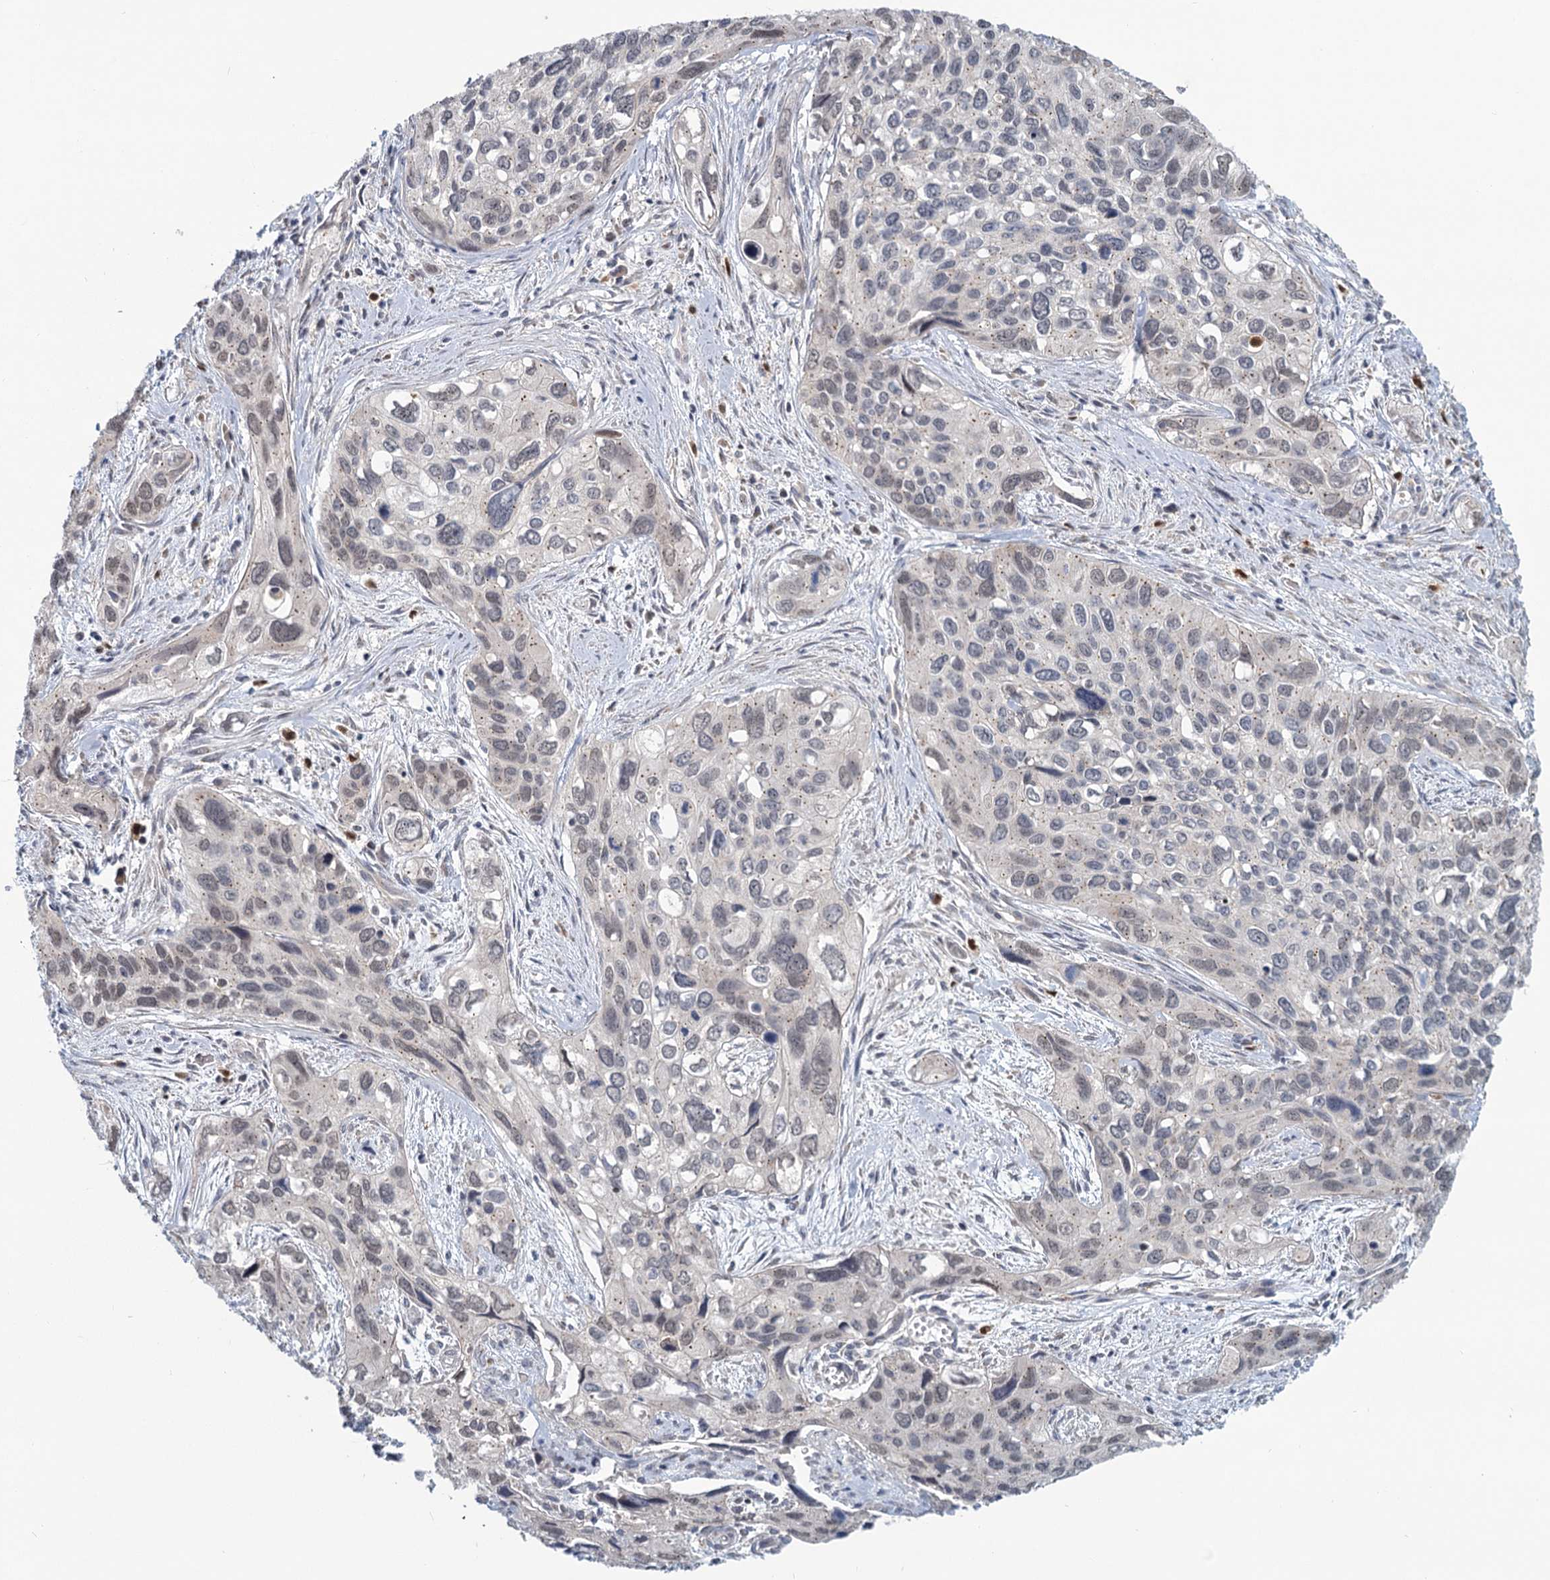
{"staining": {"intensity": "negative", "quantity": "none", "location": "none"}, "tissue": "cervical cancer", "cell_type": "Tumor cells", "image_type": "cancer", "snomed": [{"axis": "morphology", "description": "Squamous cell carcinoma, NOS"}, {"axis": "topography", "description": "Cervix"}], "caption": "Immunohistochemistry (IHC) of cervical cancer displays no positivity in tumor cells.", "gene": "STAP1", "patient": {"sex": "female", "age": 55}}